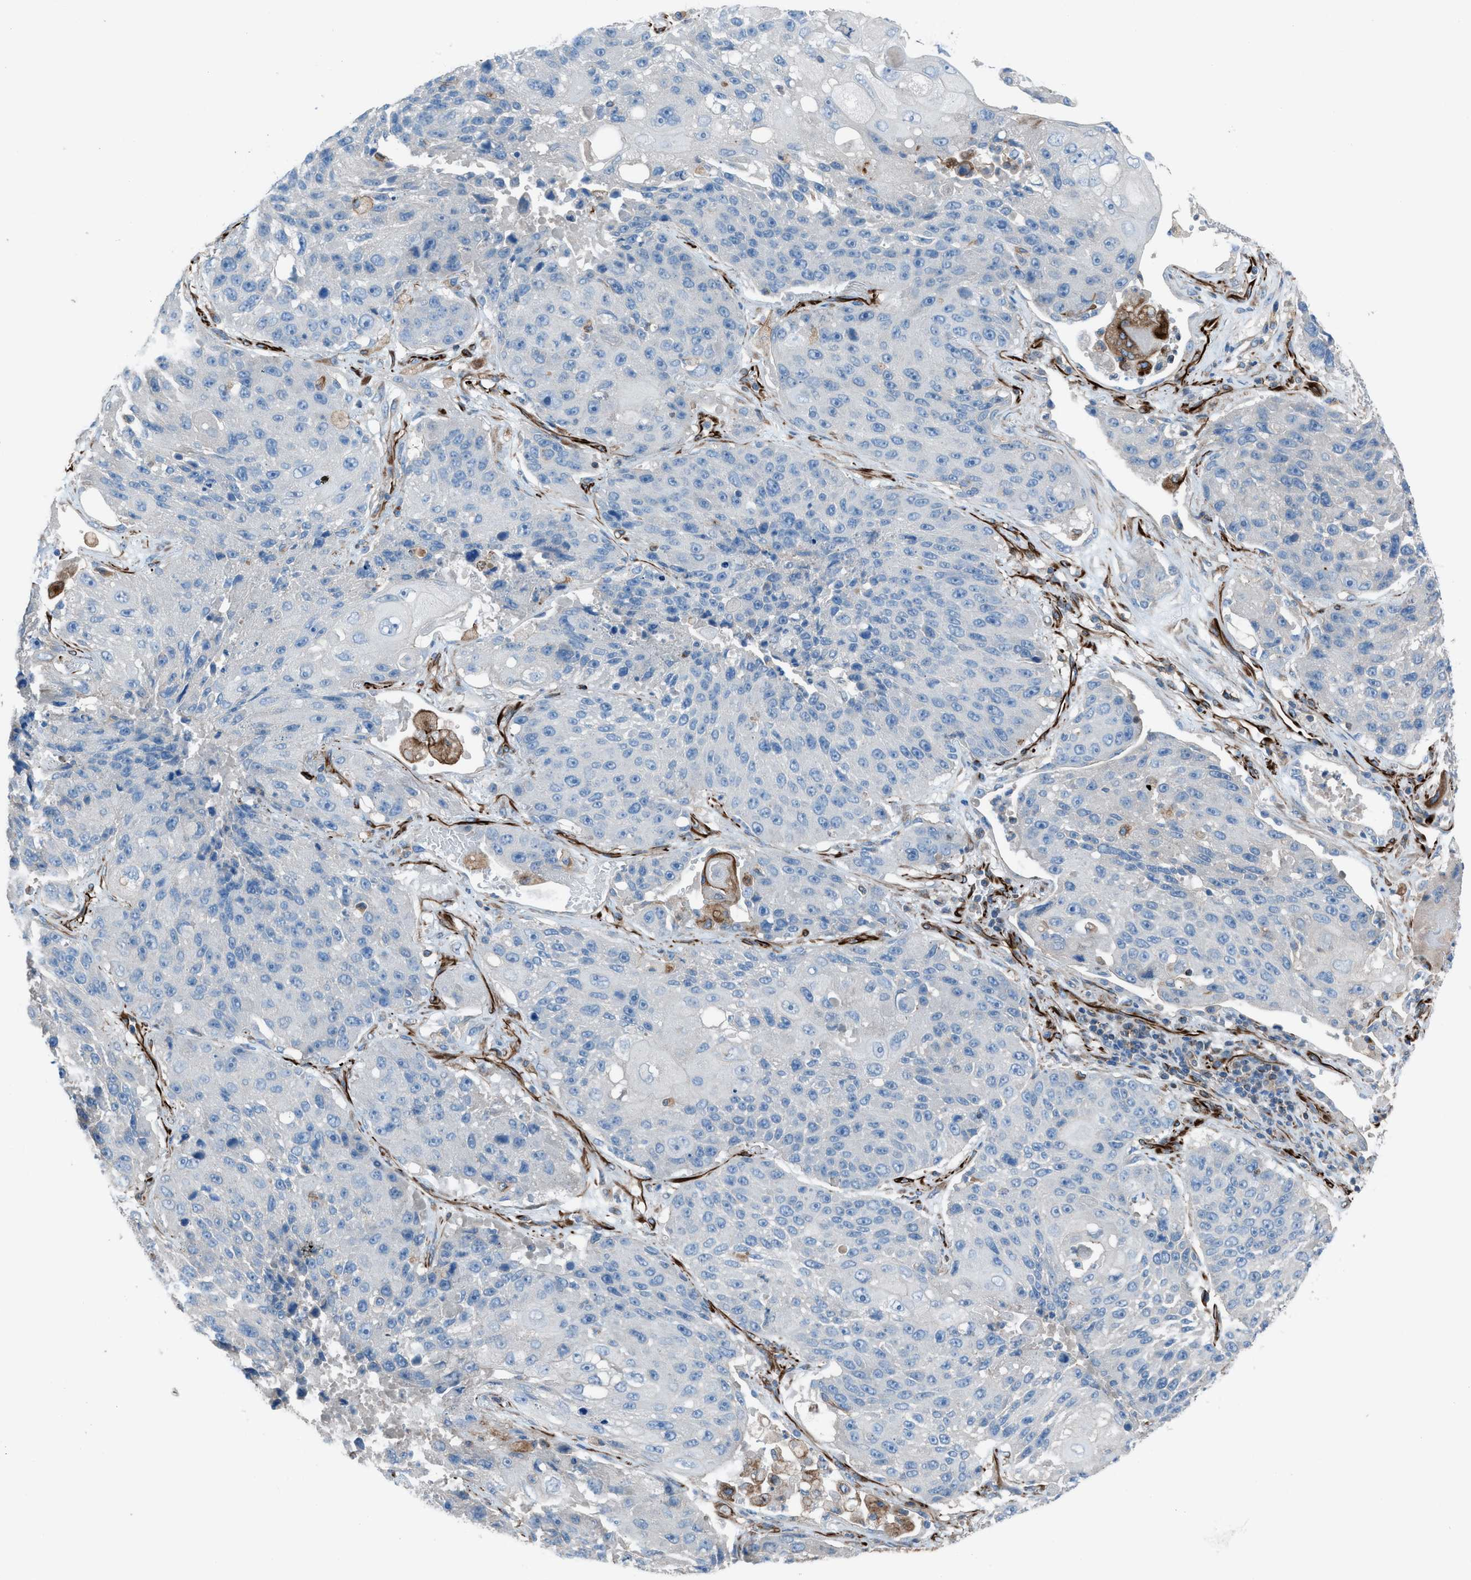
{"staining": {"intensity": "negative", "quantity": "none", "location": "none"}, "tissue": "lung cancer", "cell_type": "Tumor cells", "image_type": "cancer", "snomed": [{"axis": "morphology", "description": "Squamous cell carcinoma, NOS"}, {"axis": "topography", "description": "Lung"}], "caption": "This micrograph is of squamous cell carcinoma (lung) stained with IHC to label a protein in brown with the nuclei are counter-stained blue. There is no expression in tumor cells. The staining is performed using DAB brown chromogen with nuclei counter-stained in using hematoxylin.", "gene": "CABP7", "patient": {"sex": "male", "age": 61}}